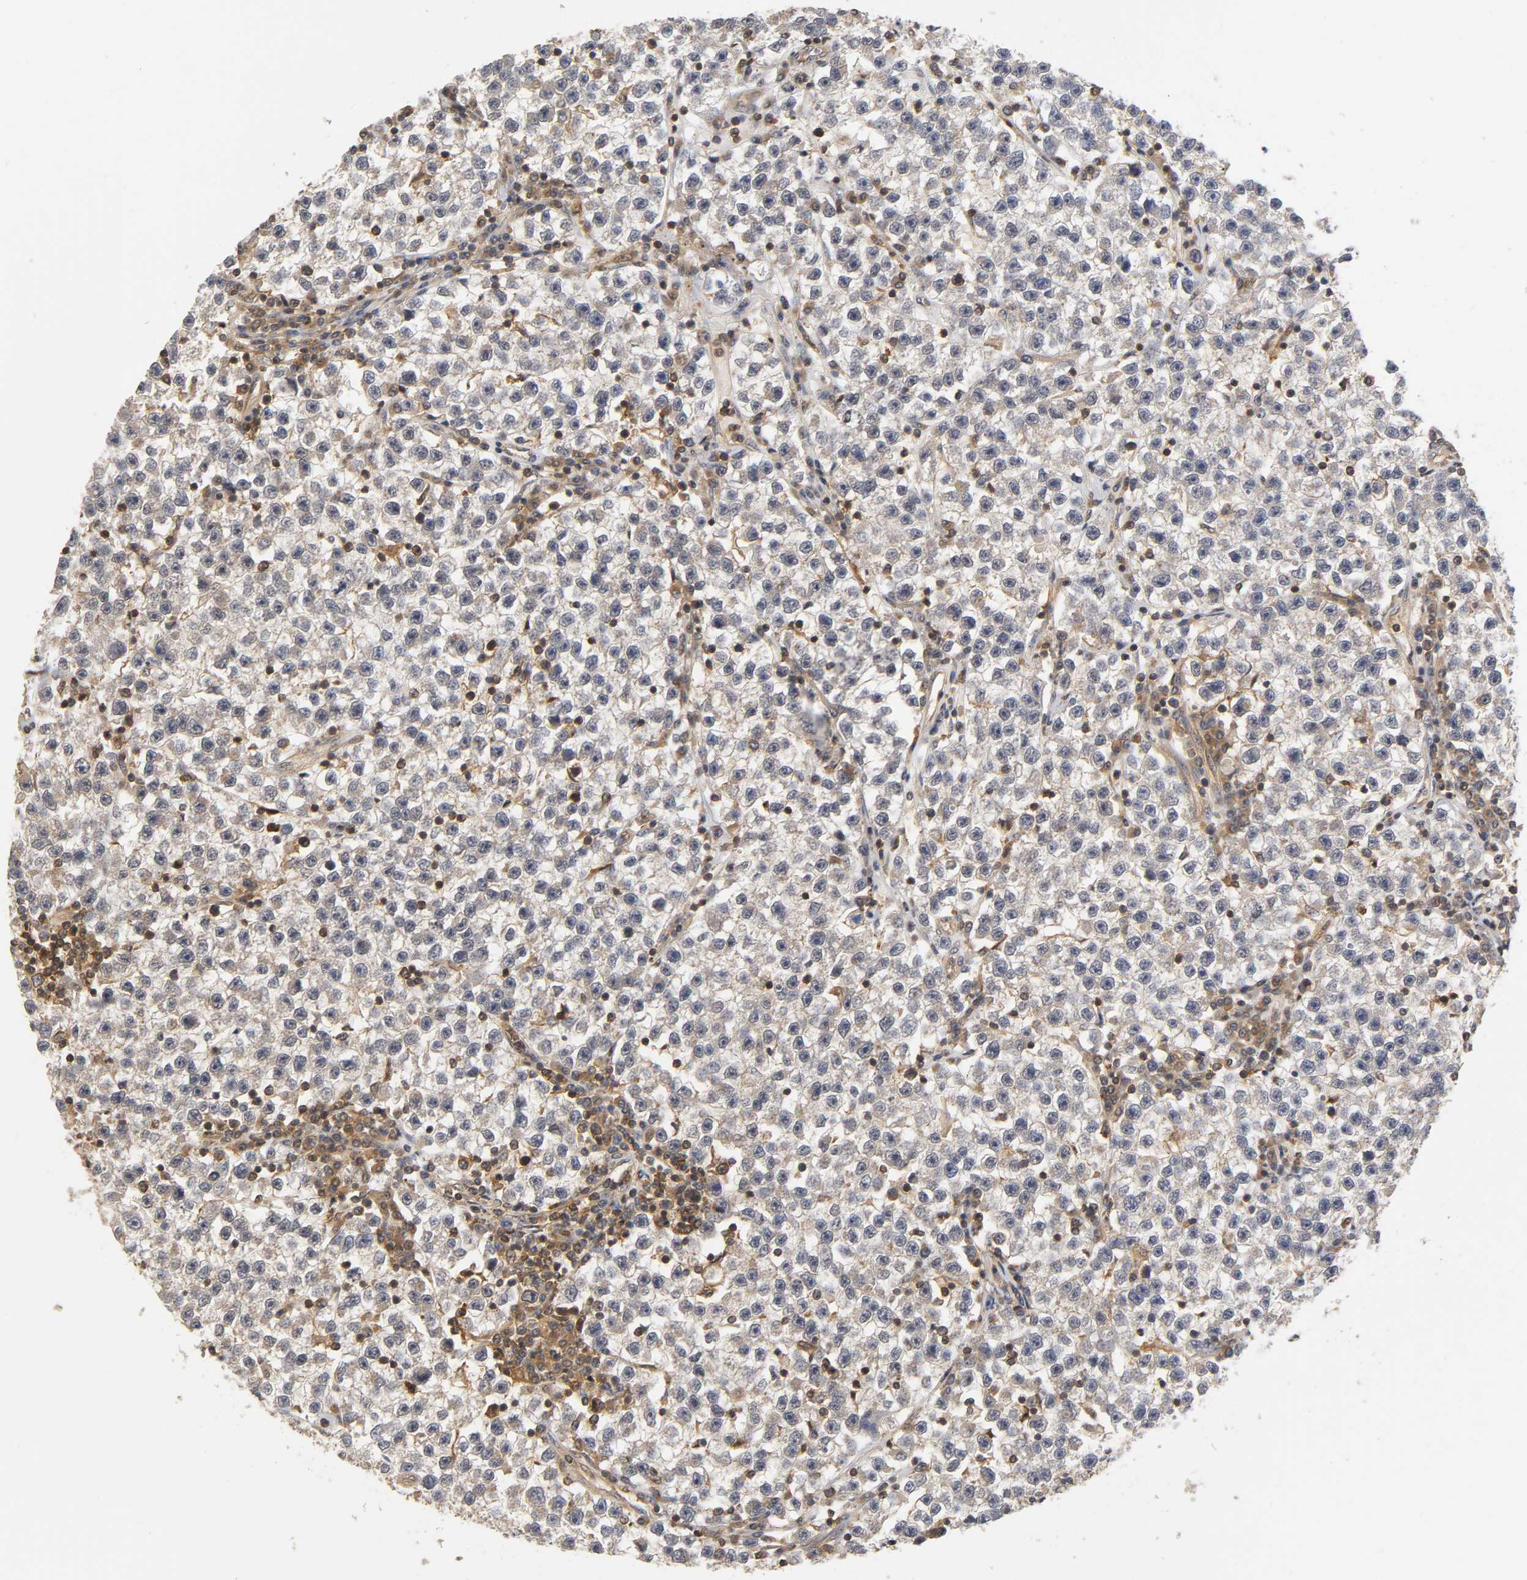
{"staining": {"intensity": "weak", "quantity": ">75%", "location": "cytoplasmic/membranous"}, "tissue": "testis cancer", "cell_type": "Tumor cells", "image_type": "cancer", "snomed": [{"axis": "morphology", "description": "Seminoma, NOS"}, {"axis": "topography", "description": "Testis"}], "caption": "Immunohistochemical staining of human testis cancer (seminoma) reveals low levels of weak cytoplasmic/membranous protein staining in about >75% of tumor cells.", "gene": "ACTR2", "patient": {"sex": "male", "age": 22}}